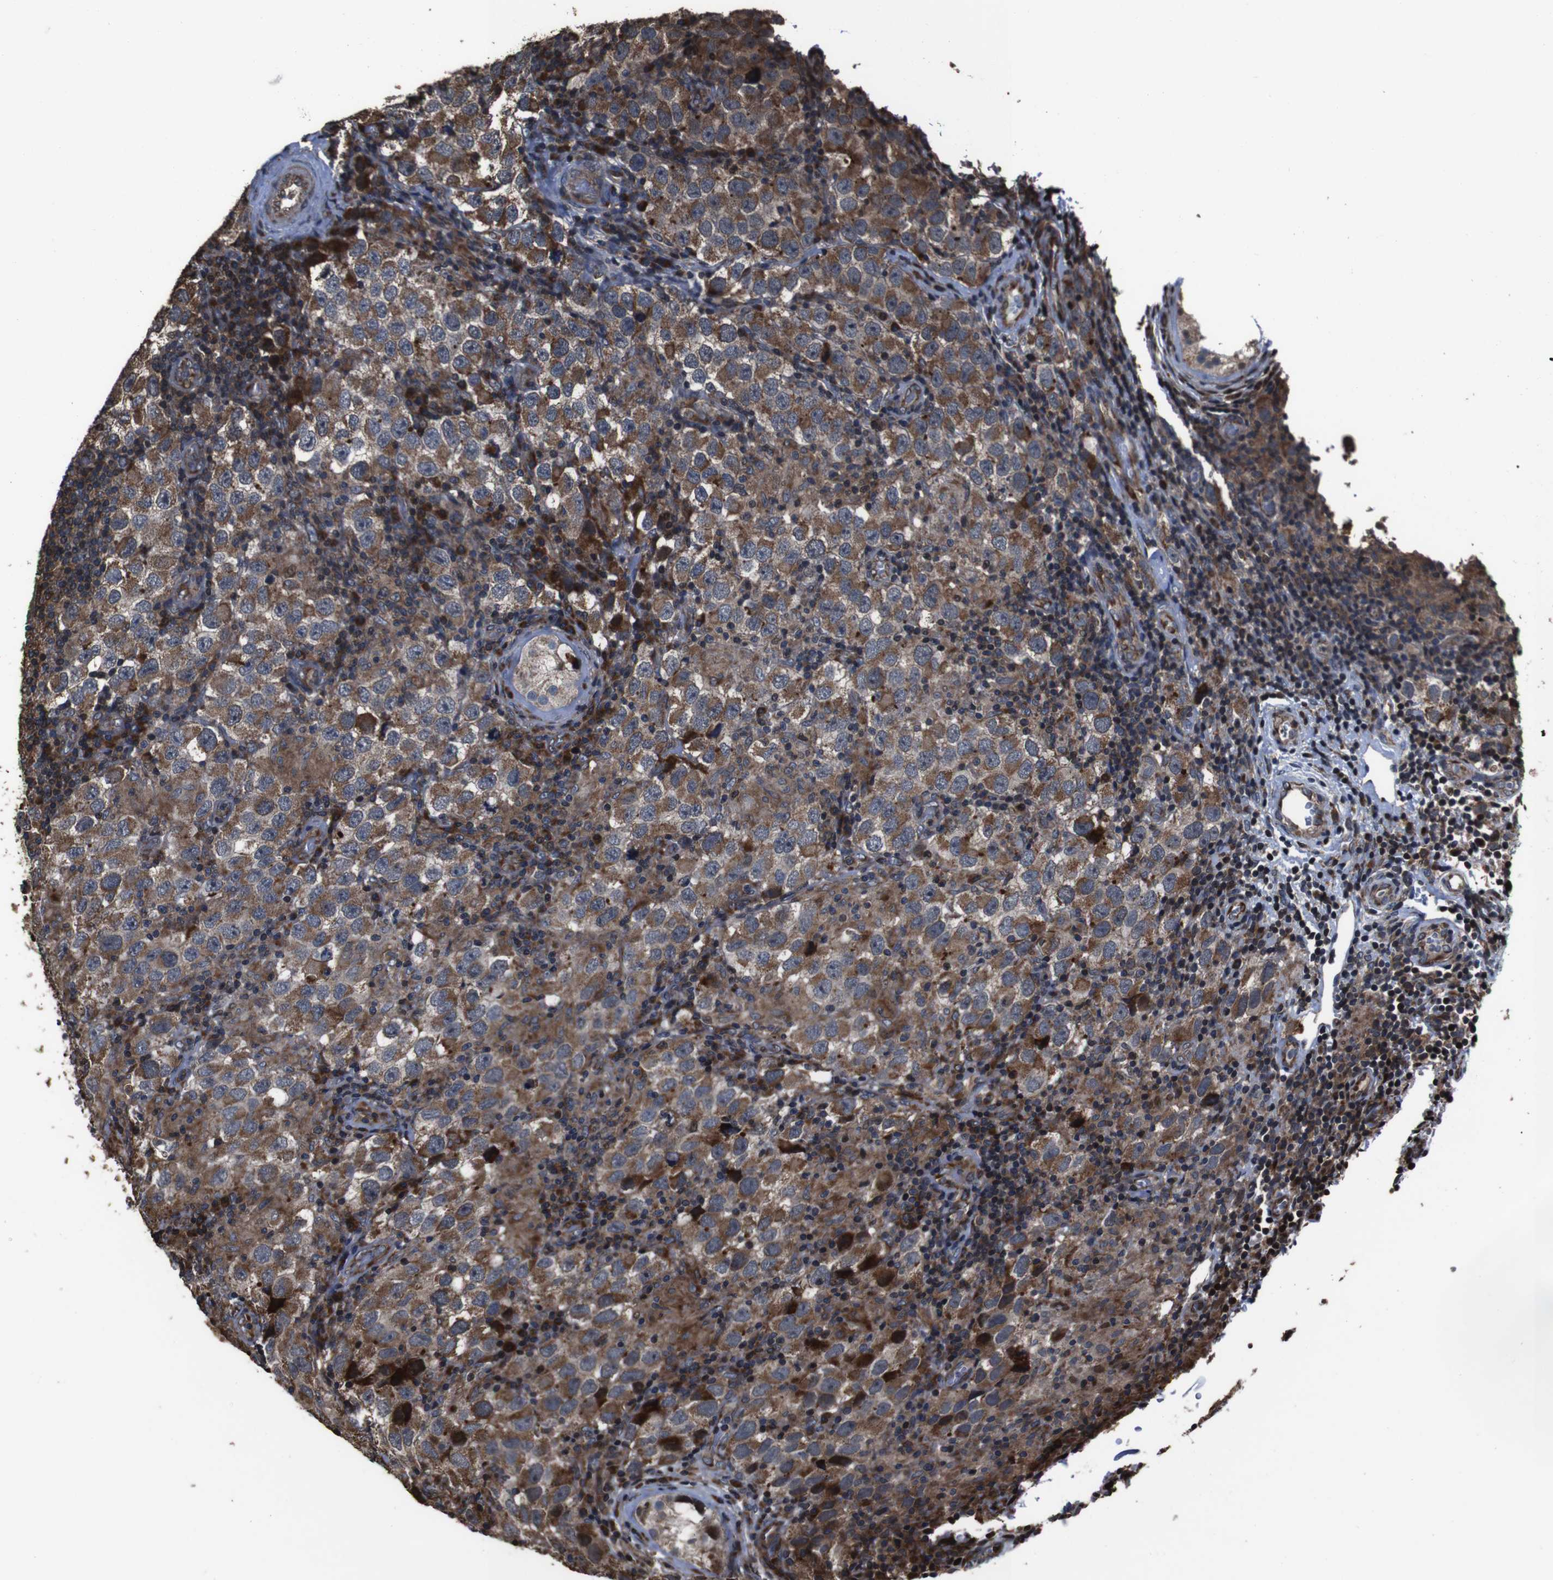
{"staining": {"intensity": "moderate", "quantity": ">75%", "location": "cytoplasmic/membranous"}, "tissue": "testis cancer", "cell_type": "Tumor cells", "image_type": "cancer", "snomed": [{"axis": "morphology", "description": "Carcinoma, Embryonal, NOS"}, {"axis": "topography", "description": "Testis"}], "caption": "This image reveals IHC staining of human testis cancer, with medium moderate cytoplasmic/membranous positivity in approximately >75% of tumor cells.", "gene": "SNN", "patient": {"sex": "male", "age": 21}}